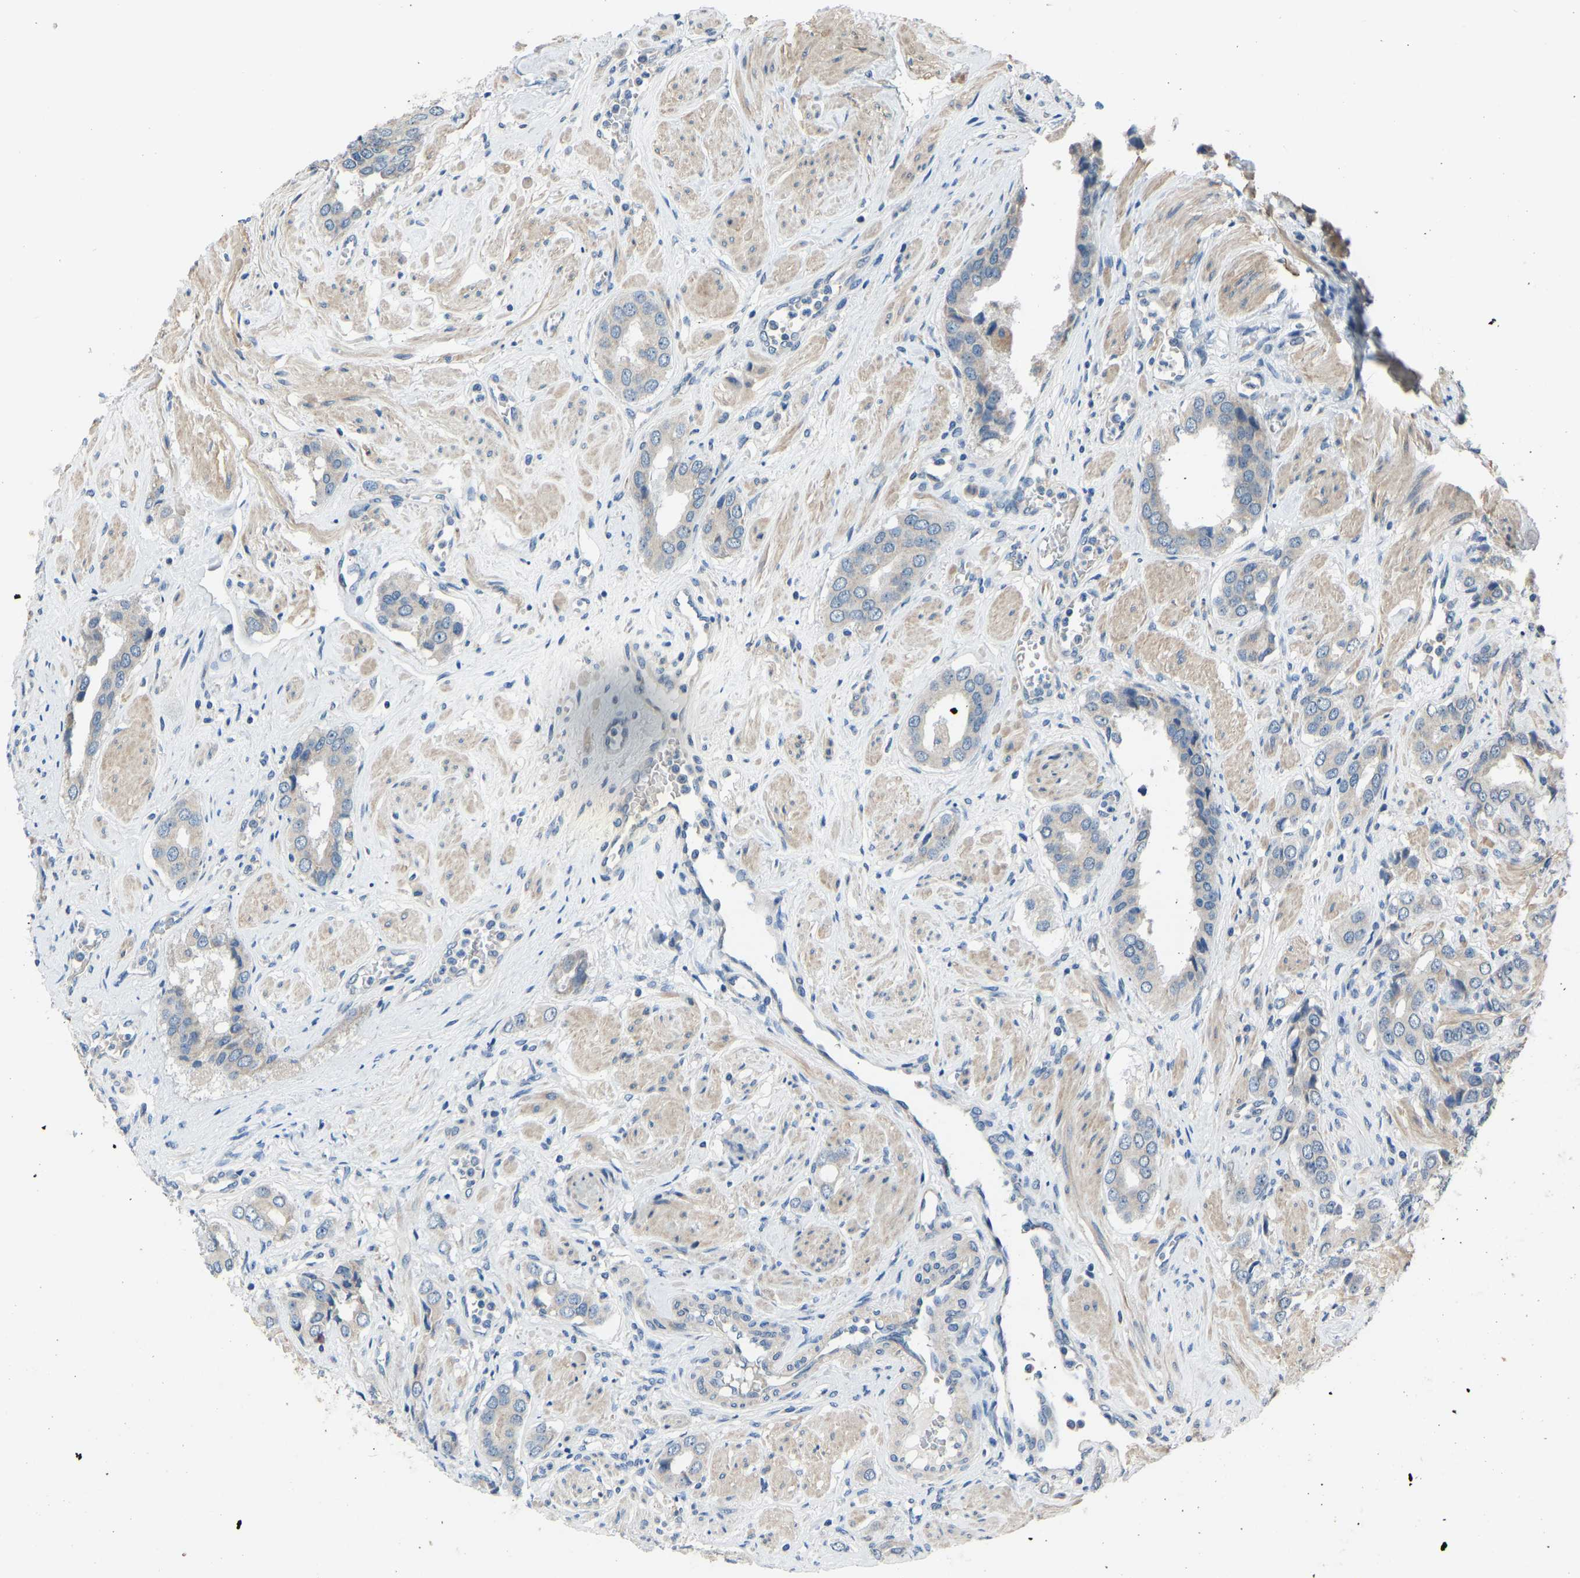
{"staining": {"intensity": "negative", "quantity": "none", "location": "none"}, "tissue": "prostate cancer", "cell_type": "Tumor cells", "image_type": "cancer", "snomed": [{"axis": "morphology", "description": "Adenocarcinoma, High grade"}, {"axis": "topography", "description": "Prostate"}], "caption": "This histopathology image is of prostate cancer stained with immunohistochemistry (IHC) to label a protein in brown with the nuclei are counter-stained blue. There is no staining in tumor cells. (Brightfield microscopy of DAB (3,3'-diaminobenzidine) immunohistochemistry at high magnification).", "gene": "CDK2AP1", "patient": {"sex": "male", "age": 52}}